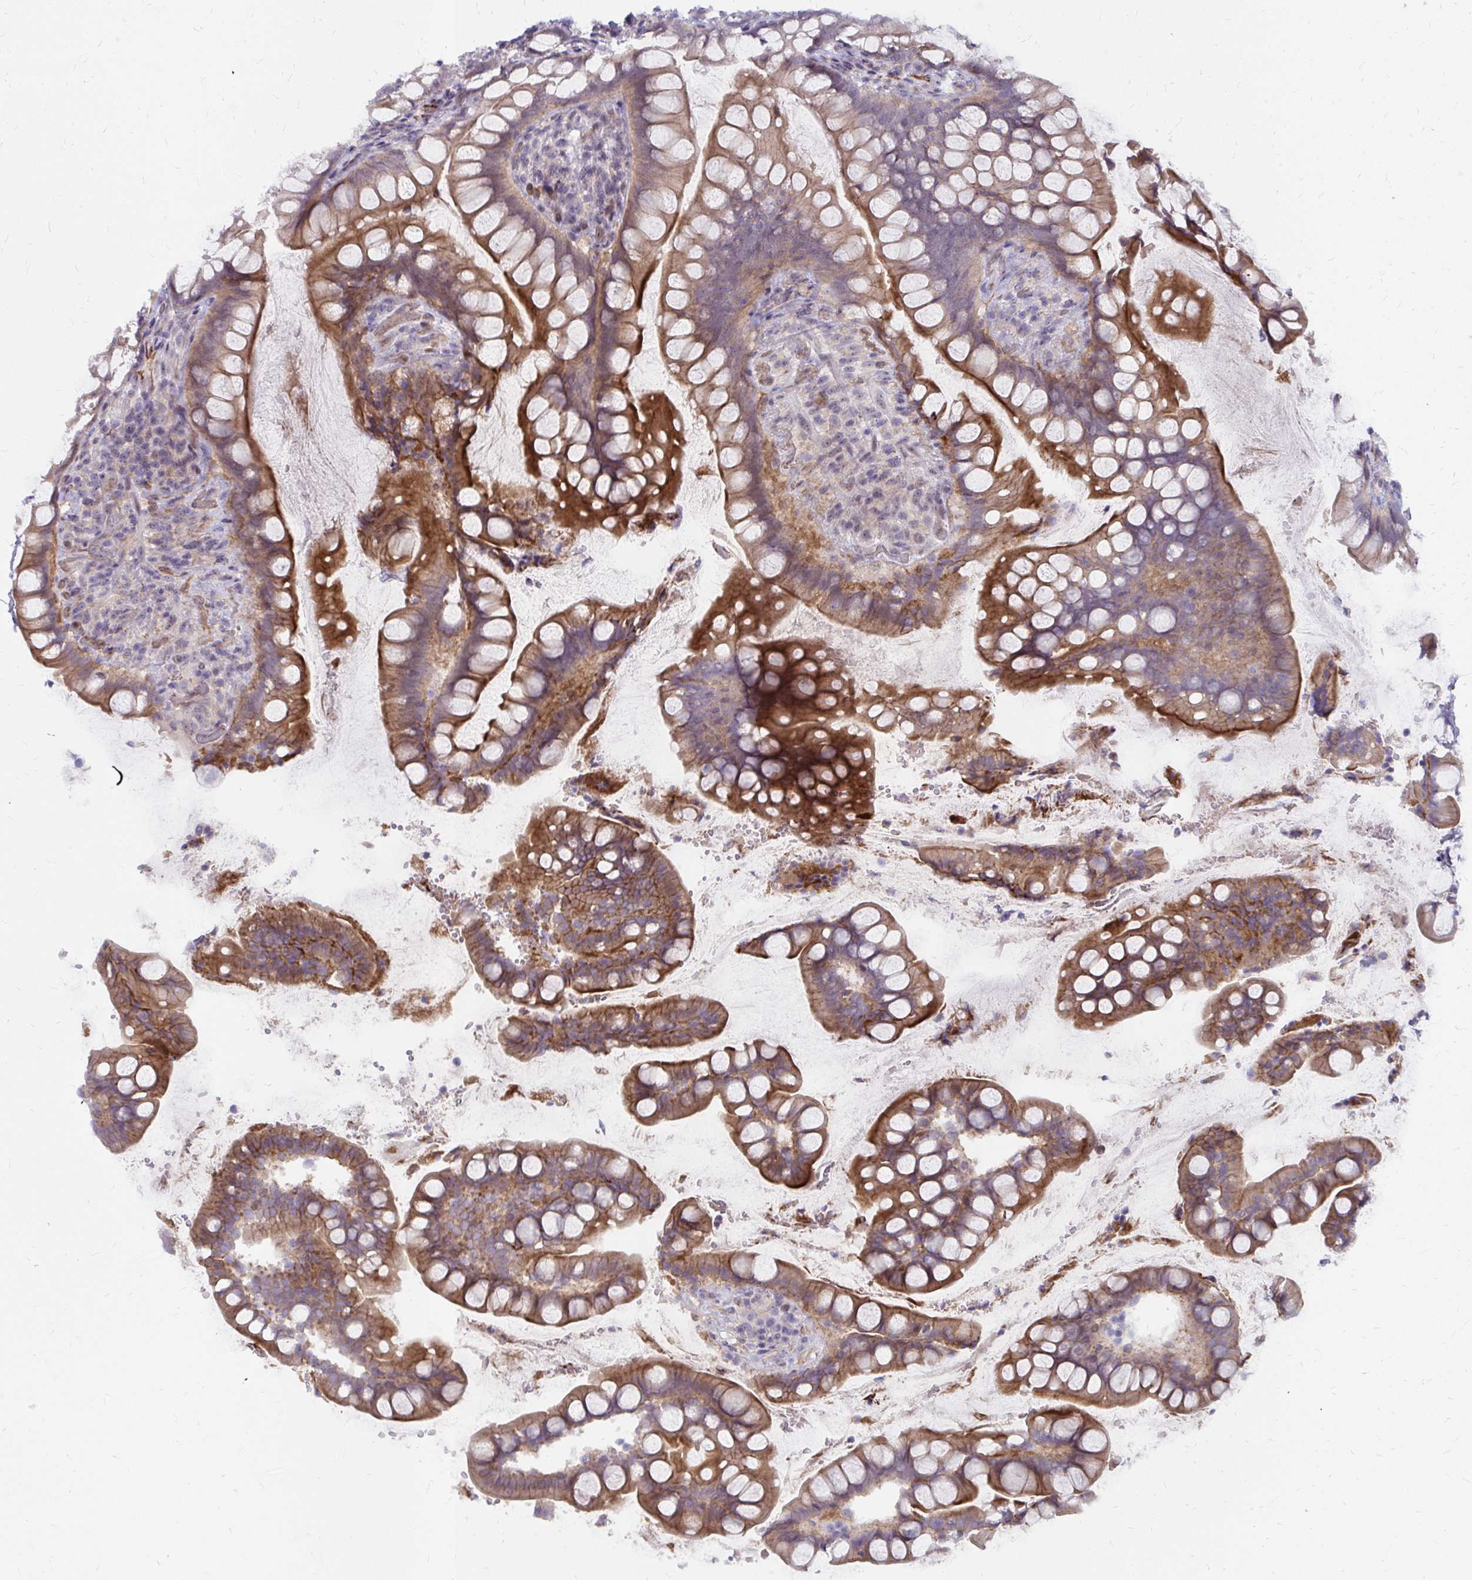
{"staining": {"intensity": "moderate", "quantity": "25%-75%", "location": "cytoplasmic/membranous"}, "tissue": "small intestine", "cell_type": "Glandular cells", "image_type": "normal", "snomed": [{"axis": "morphology", "description": "Normal tissue, NOS"}, {"axis": "topography", "description": "Small intestine"}], "caption": "Immunohistochemical staining of benign small intestine displays moderate cytoplasmic/membranous protein staining in about 25%-75% of glandular cells.", "gene": "MUS81", "patient": {"sex": "male", "age": 70}}